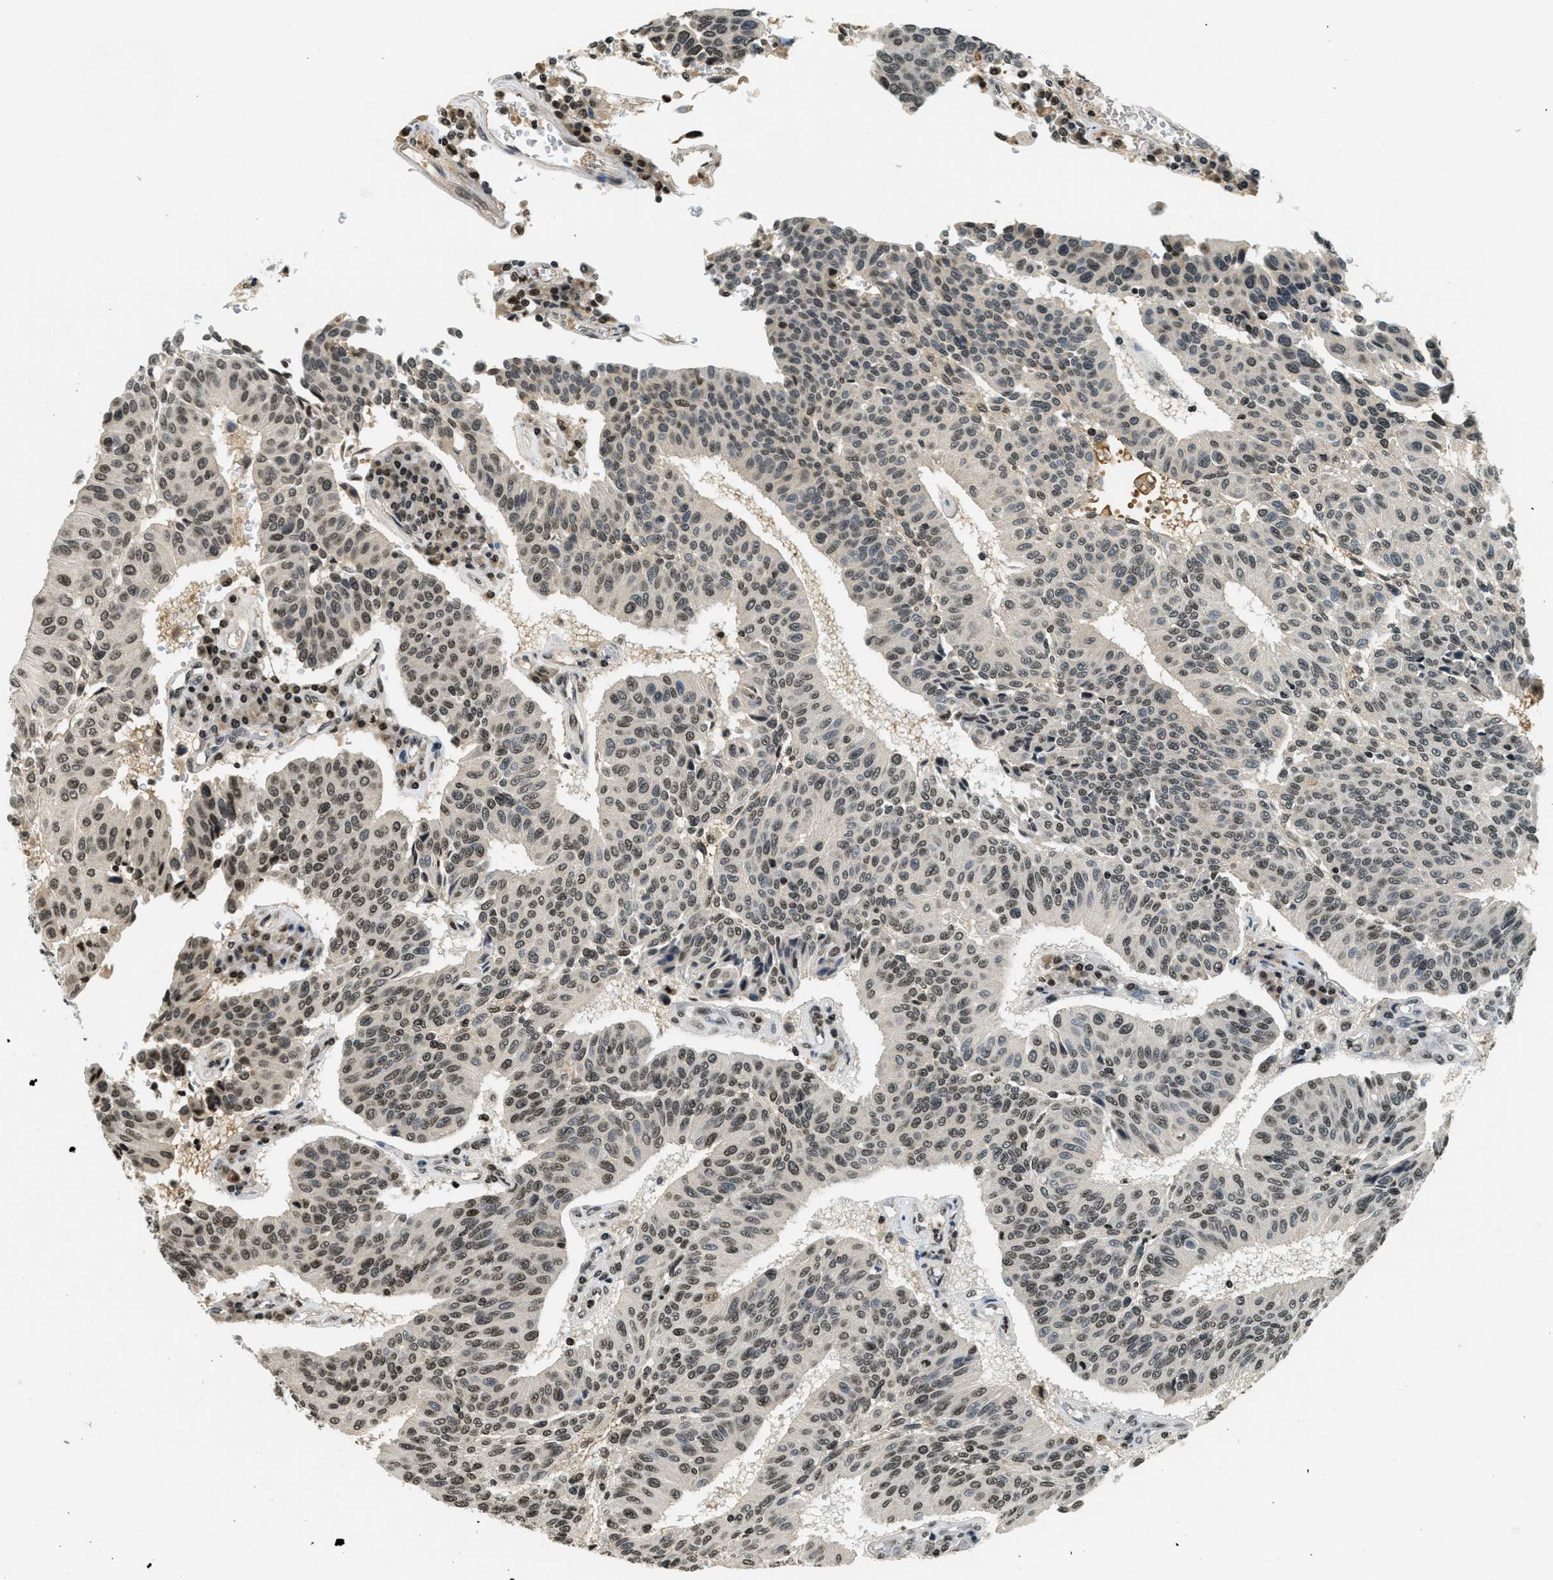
{"staining": {"intensity": "moderate", "quantity": ">75%", "location": "nuclear"}, "tissue": "urothelial cancer", "cell_type": "Tumor cells", "image_type": "cancer", "snomed": [{"axis": "morphology", "description": "Urothelial carcinoma, High grade"}, {"axis": "topography", "description": "Urinary bladder"}], "caption": "An immunohistochemistry (IHC) image of tumor tissue is shown. Protein staining in brown highlights moderate nuclear positivity in high-grade urothelial carcinoma within tumor cells.", "gene": "LDB2", "patient": {"sex": "male", "age": 66}}